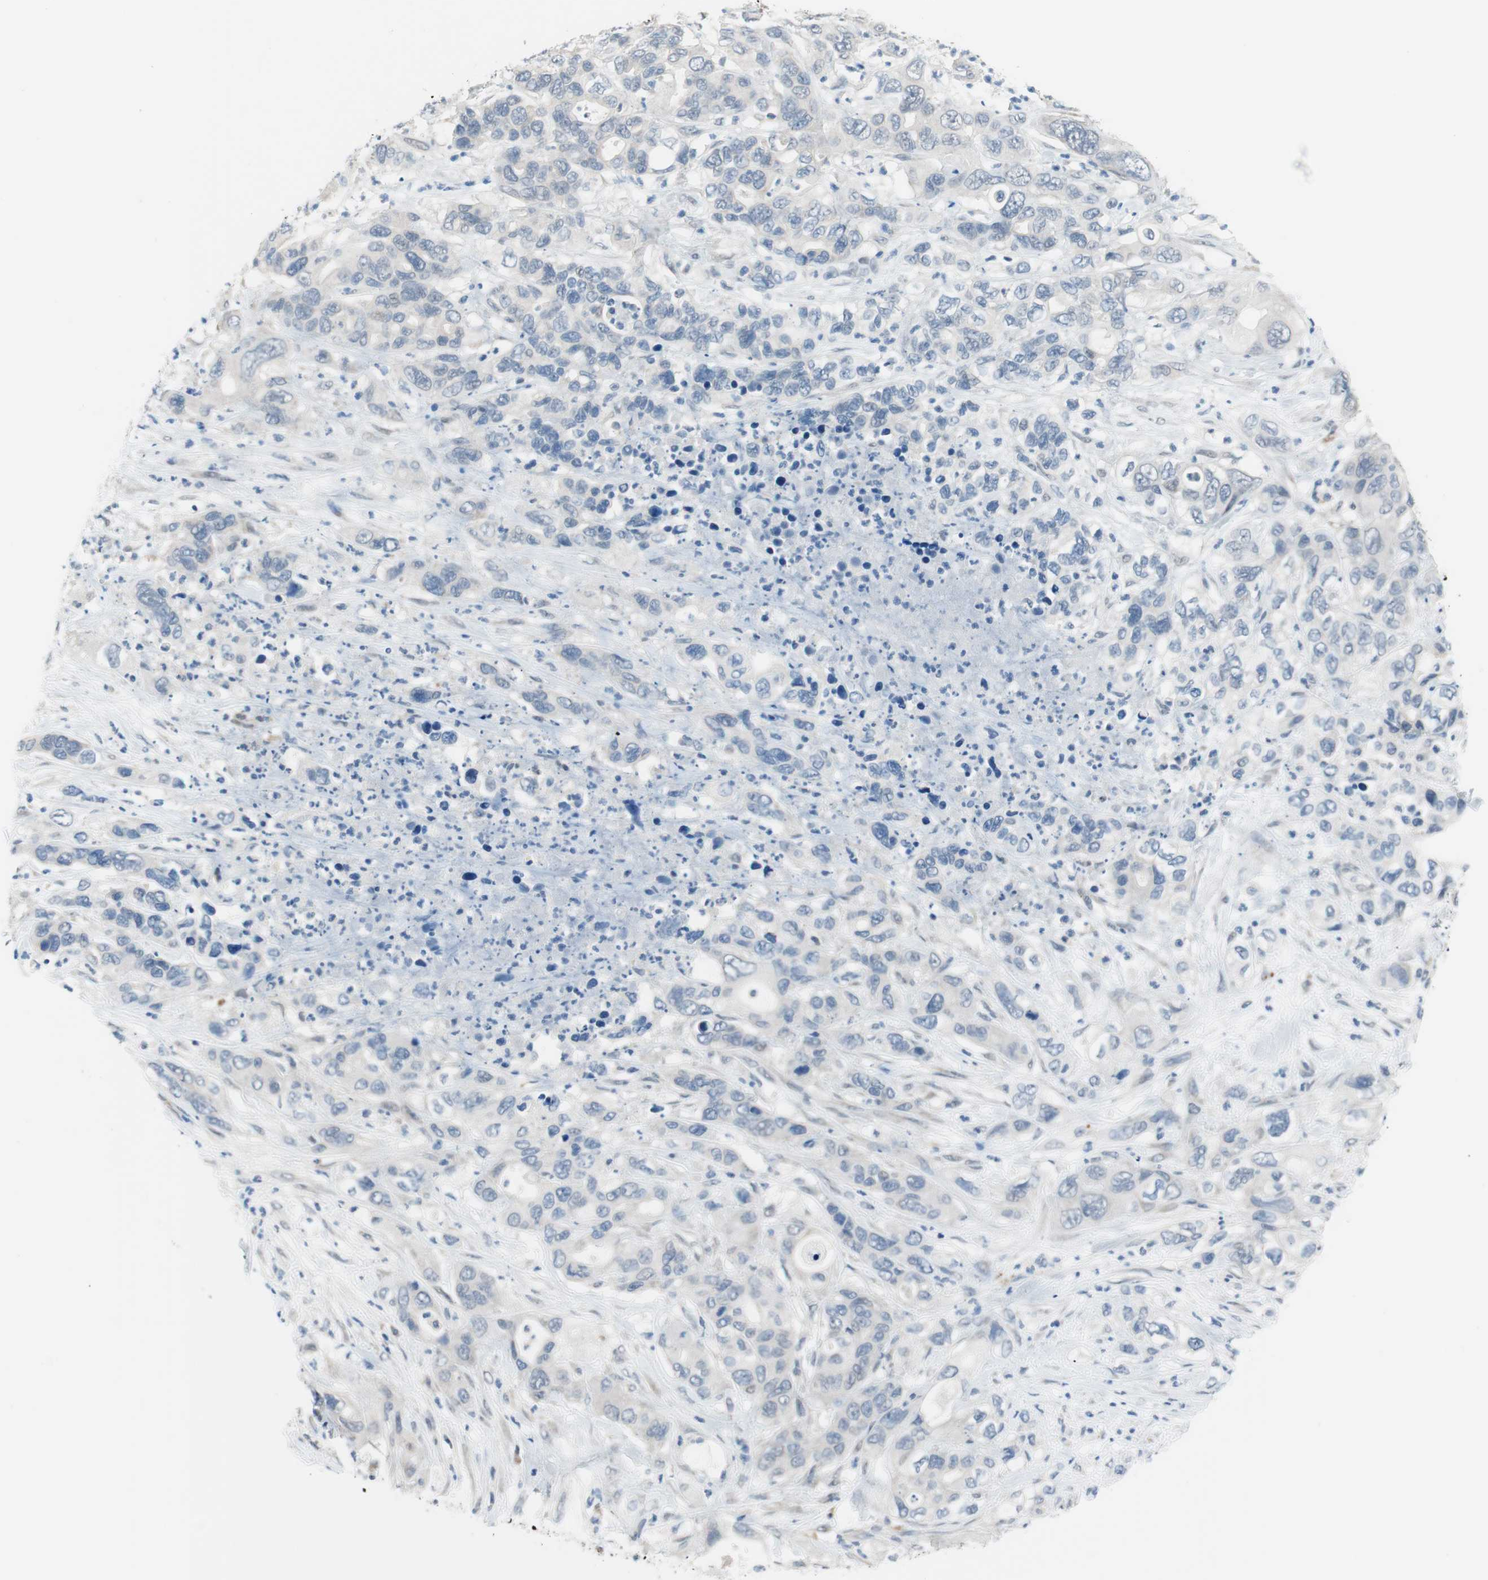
{"staining": {"intensity": "negative", "quantity": "none", "location": "none"}, "tissue": "pancreatic cancer", "cell_type": "Tumor cells", "image_type": "cancer", "snomed": [{"axis": "morphology", "description": "Adenocarcinoma, NOS"}, {"axis": "topography", "description": "Pancreas"}], "caption": "High power microscopy photomicrograph of an immunohistochemistry (IHC) photomicrograph of pancreatic cancer, revealing no significant staining in tumor cells. The staining was performed using DAB (3,3'-diaminobenzidine) to visualize the protein expression in brown, while the nuclei were stained in blue with hematoxylin (Magnification: 20x).", "gene": "GRHL1", "patient": {"sex": "female", "age": 71}}